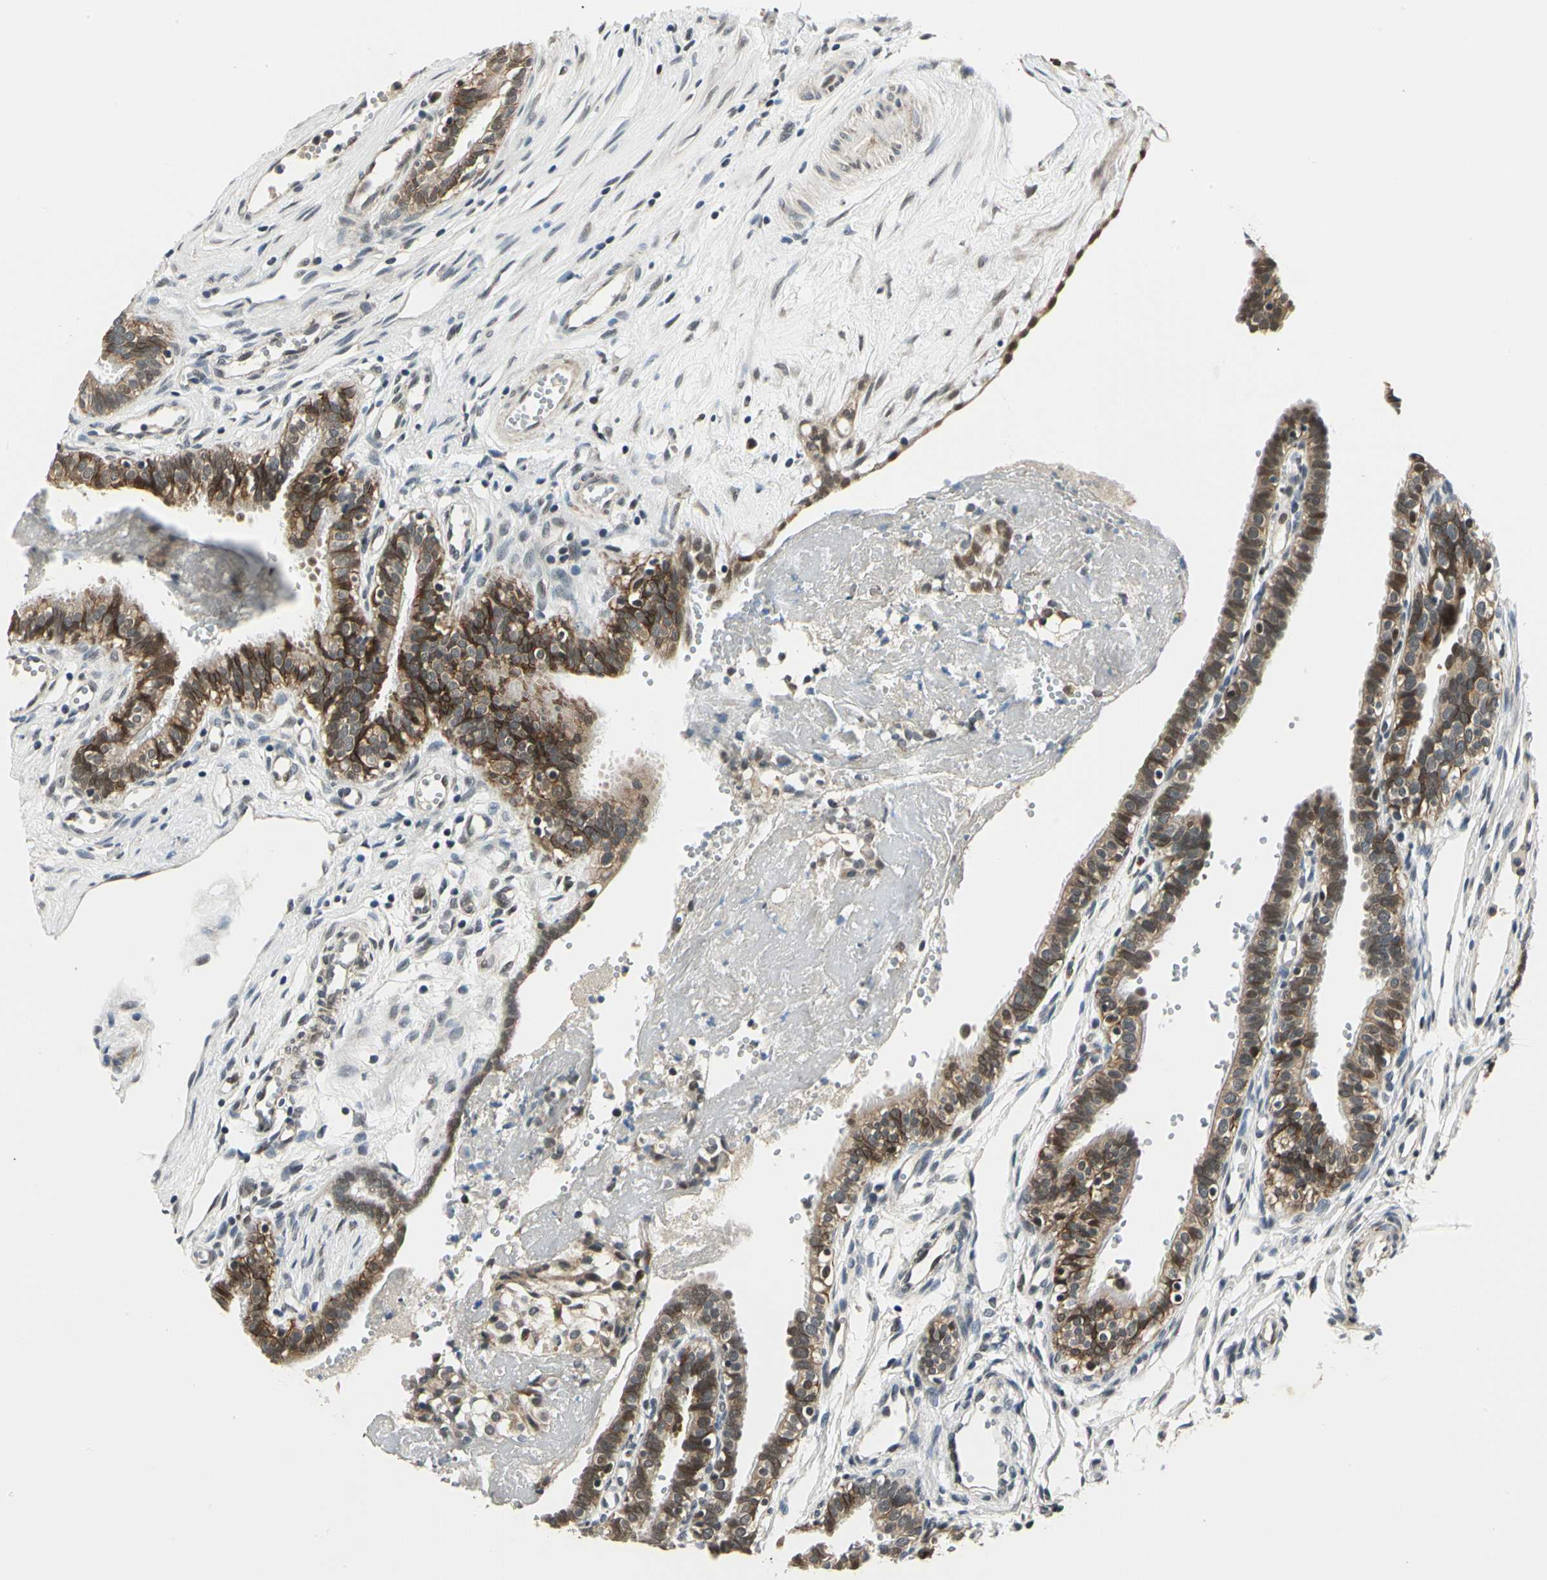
{"staining": {"intensity": "moderate", "quantity": ">75%", "location": "cytoplasmic/membranous"}, "tissue": "fallopian tube", "cell_type": "Glandular cells", "image_type": "normal", "snomed": [{"axis": "morphology", "description": "Normal tissue, NOS"}, {"axis": "topography", "description": "Fallopian tube"}, {"axis": "topography", "description": "Placenta"}], "caption": "The image displays immunohistochemical staining of normal fallopian tube. There is moderate cytoplasmic/membranous expression is present in approximately >75% of glandular cells.", "gene": "PDK2", "patient": {"sex": "female", "age": 34}}